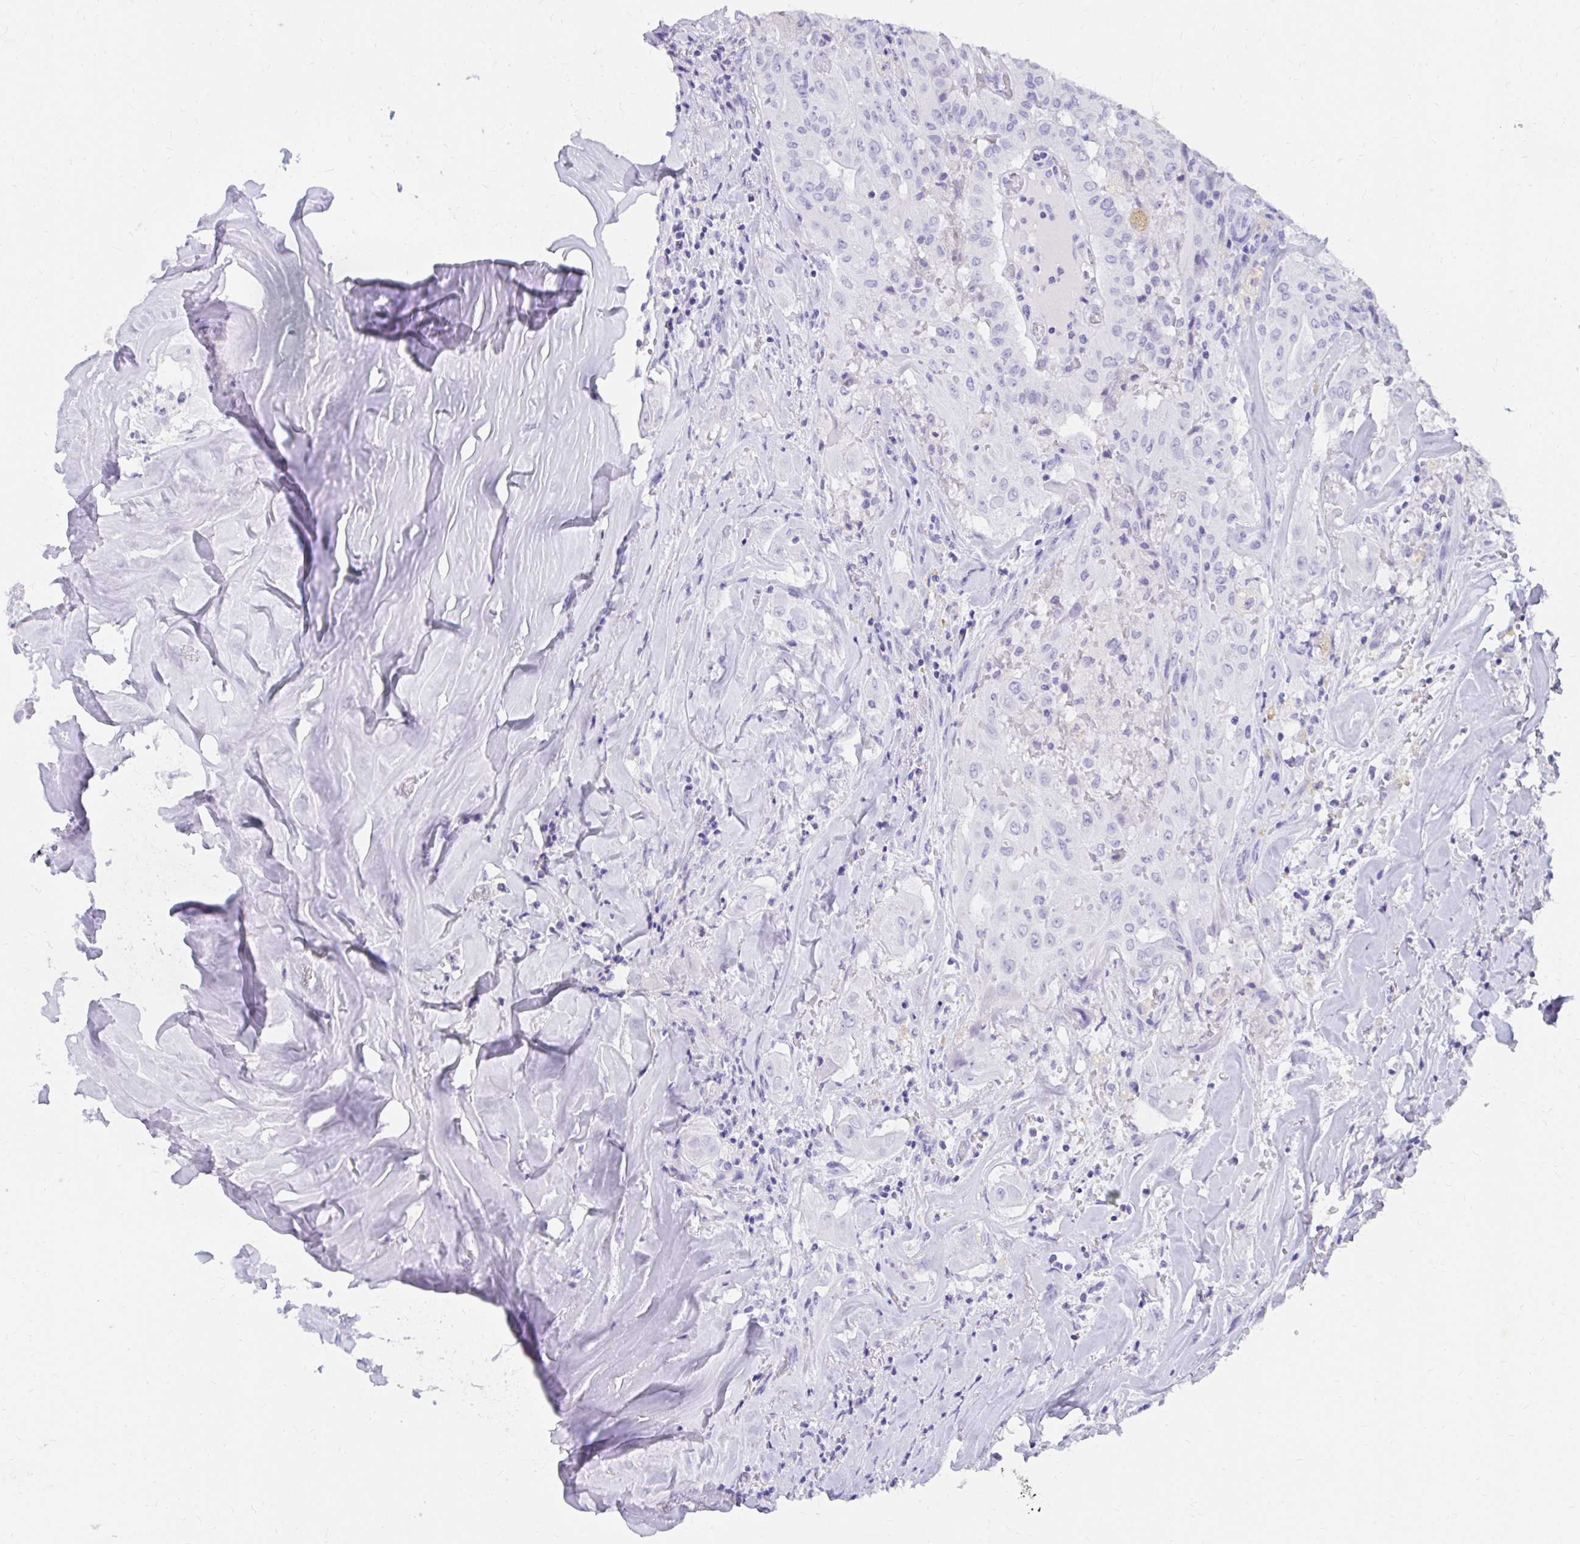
{"staining": {"intensity": "negative", "quantity": "none", "location": "none"}, "tissue": "thyroid cancer", "cell_type": "Tumor cells", "image_type": "cancer", "snomed": [{"axis": "morphology", "description": "Normal tissue, NOS"}, {"axis": "morphology", "description": "Papillary adenocarcinoma, NOS"}, {"axis": "topography", "description": "Thyroid gland"}], "caption": "Papillary adenocarcinoma (thyroid) was stained to show a protein in brown. There is no significant expression in tumor cells. (DAB (3,3'-diaminobenzidine) immunohistochemistry, high magnification).", "gene": "DPEP3", "patient": {"sex": "female", "age": 59}}